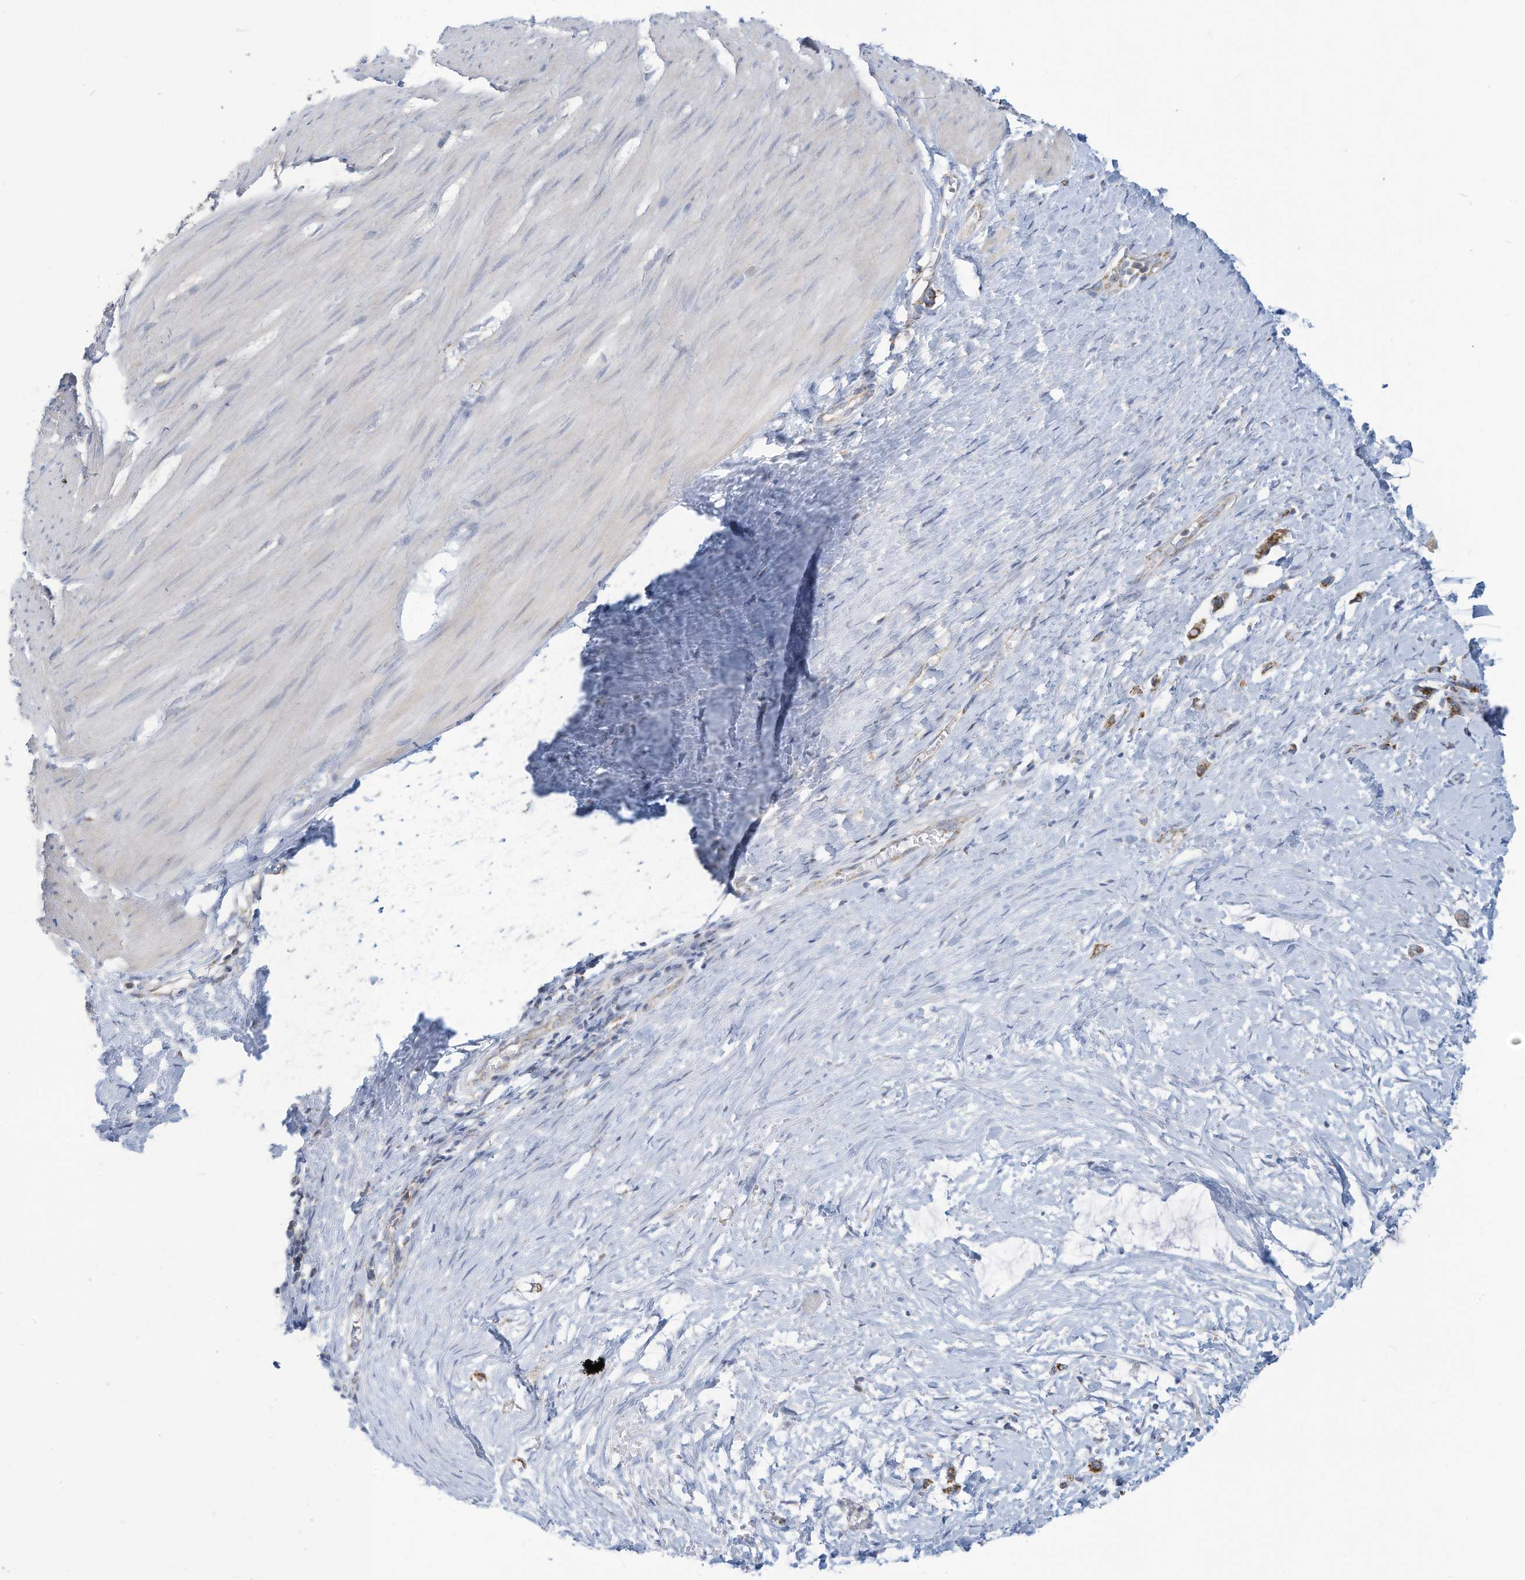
{"staining": {"intensity": "weak", "quantity": "<25%", "location": "cytoplasmic/membranous"}, "tissue": "smooth muscle", "cell_type": "Smooth muscle cells", "image_type": "normal", "snomed": [{"axis": "morphology", "description": "Normal tissue, NOS"}, {"axis": "morphology", "description": "Adenocarcinoma, NOS"}, {"axis": "topography", "description": "Colon"}, {"axis": "topography", "description": "Peripheral nerve tissue"}], "caption": "This is an immunohistochemistry (IHC) photomicrograph of normal smooth muscle. There is no staining in smooth muscle cells.", "gene": "NLN", "patient": {"sex": "male", "age": 14}}